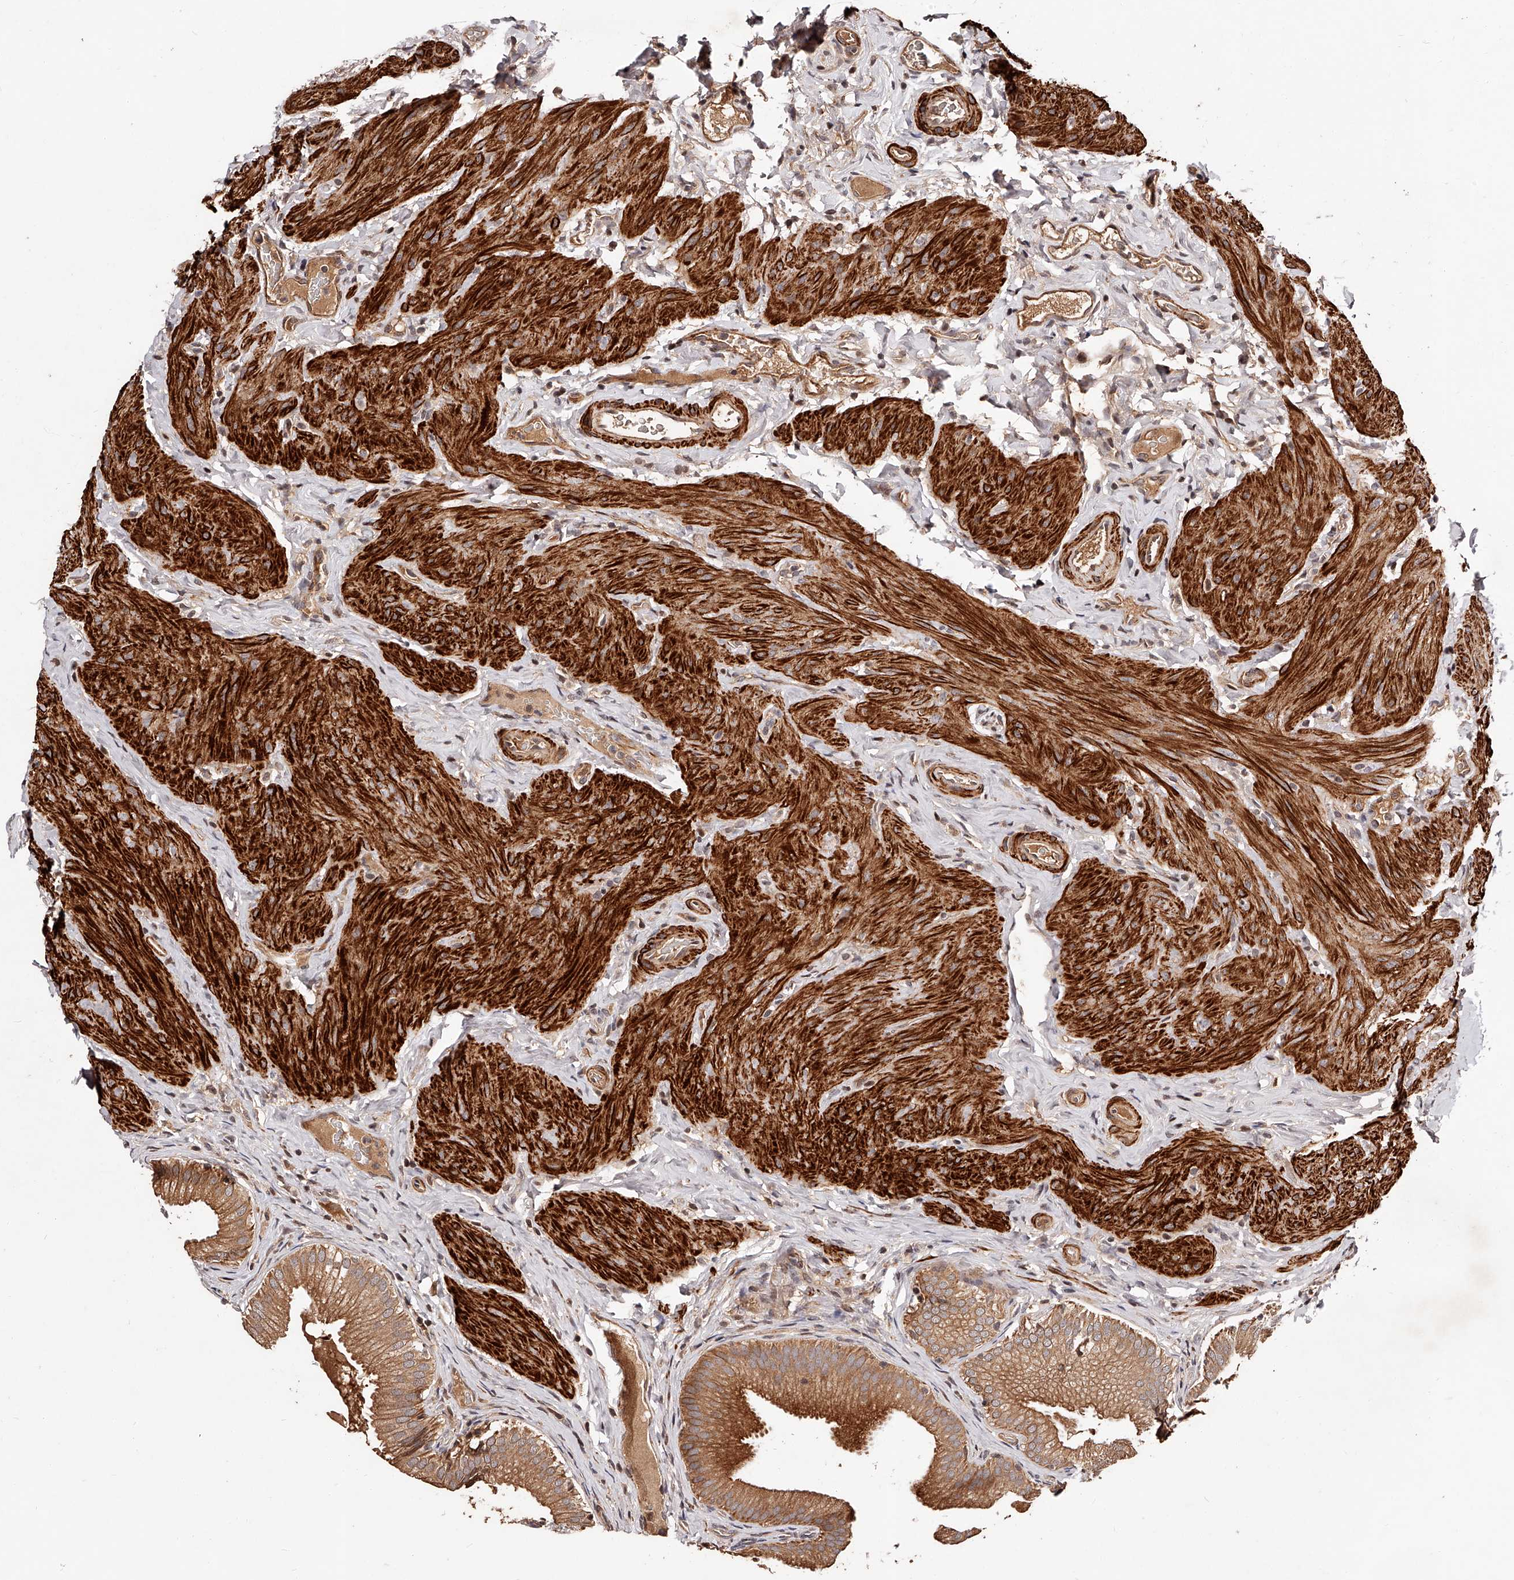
{"staining": {"intensity": "moderate", "quantity": ">75%", "location": "cytoplasmic/membranous"}, "tissue": "gallbladder", "cell_type": "Glandular cells", "image_type": "normal", "snomed": [{"axis": "morphology", "description": "Normal tissue, NOS"}, {"axis": "topography", "description": "Gallbladder"}], "caption": "An immunohistochemistry histopathology image of unremarkable tissue is shown. Protein staining in brown shows moderate cytoplasmic/membranous positivity in gallbladder within glandular cells. (DAB IHC, brown staining for protein, blue staining for nuclei).", "gene": "CUL7", "patient": {"sex": "female", "age": 30}}